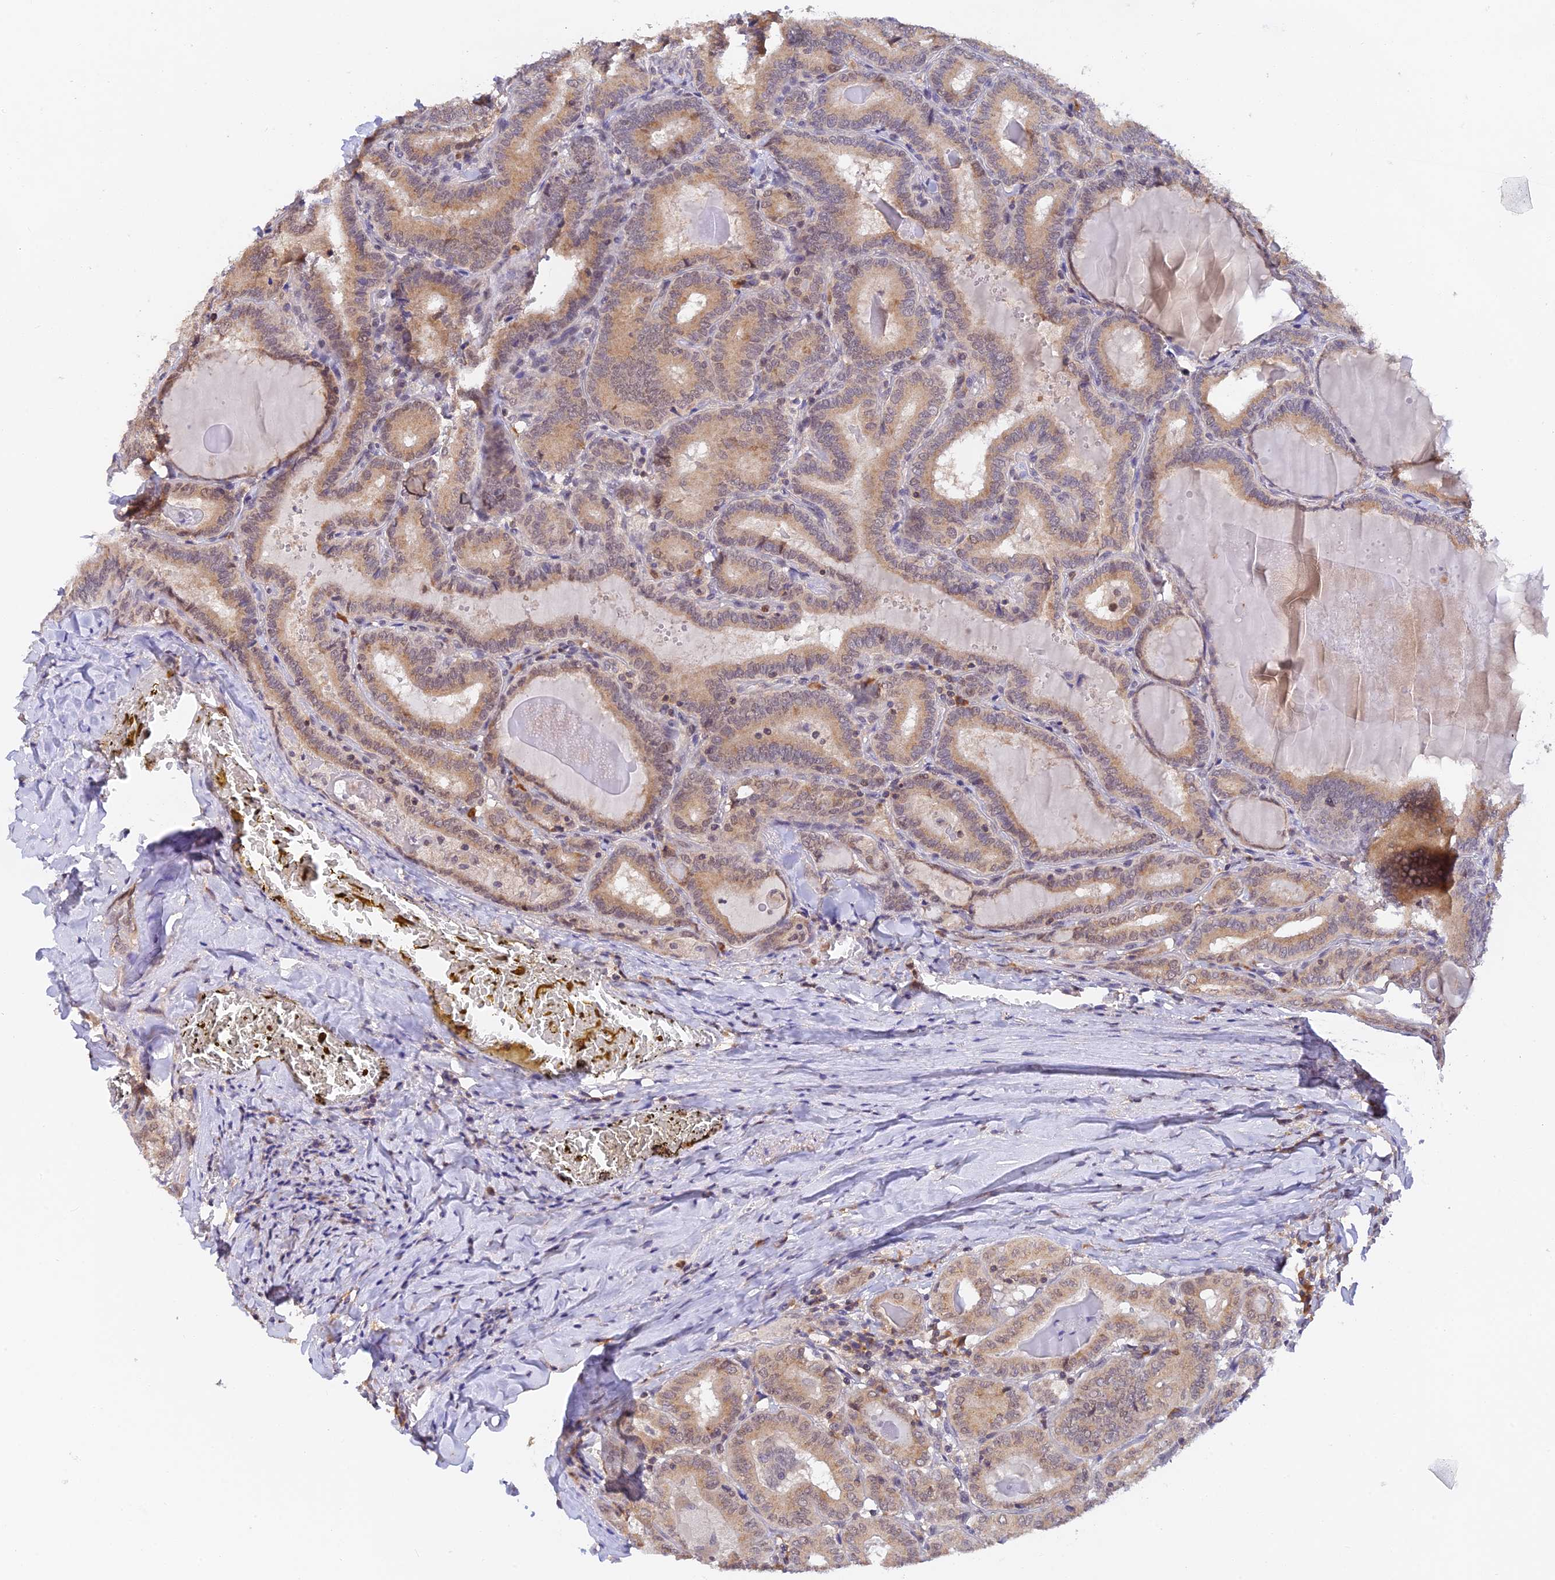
{"staining": {"intensity": "weak", "quantity": ">75%", "location": "cytoplasmic/membranous"}, "tissue": "thyroid cancer", "cell_type": "Tumor cells", "image_type": "cancer", "snomed": [{"axis": "morphology", "description": "Papillary adenocarcinoma, NOS"}, {"axis": "topography", "description": "Thyroid gland"}], "caption": "DAB (3,3'-diaminobenzidine) immunohistochemical staining of thyroid cancer (papillary adenocarcinoma) demonstrates weak cytoplasmic/membranous protein staining in approximately >75% of tumor cells.", "gene": "PEX16", "patient": {"sex": "female", "age": 72}}